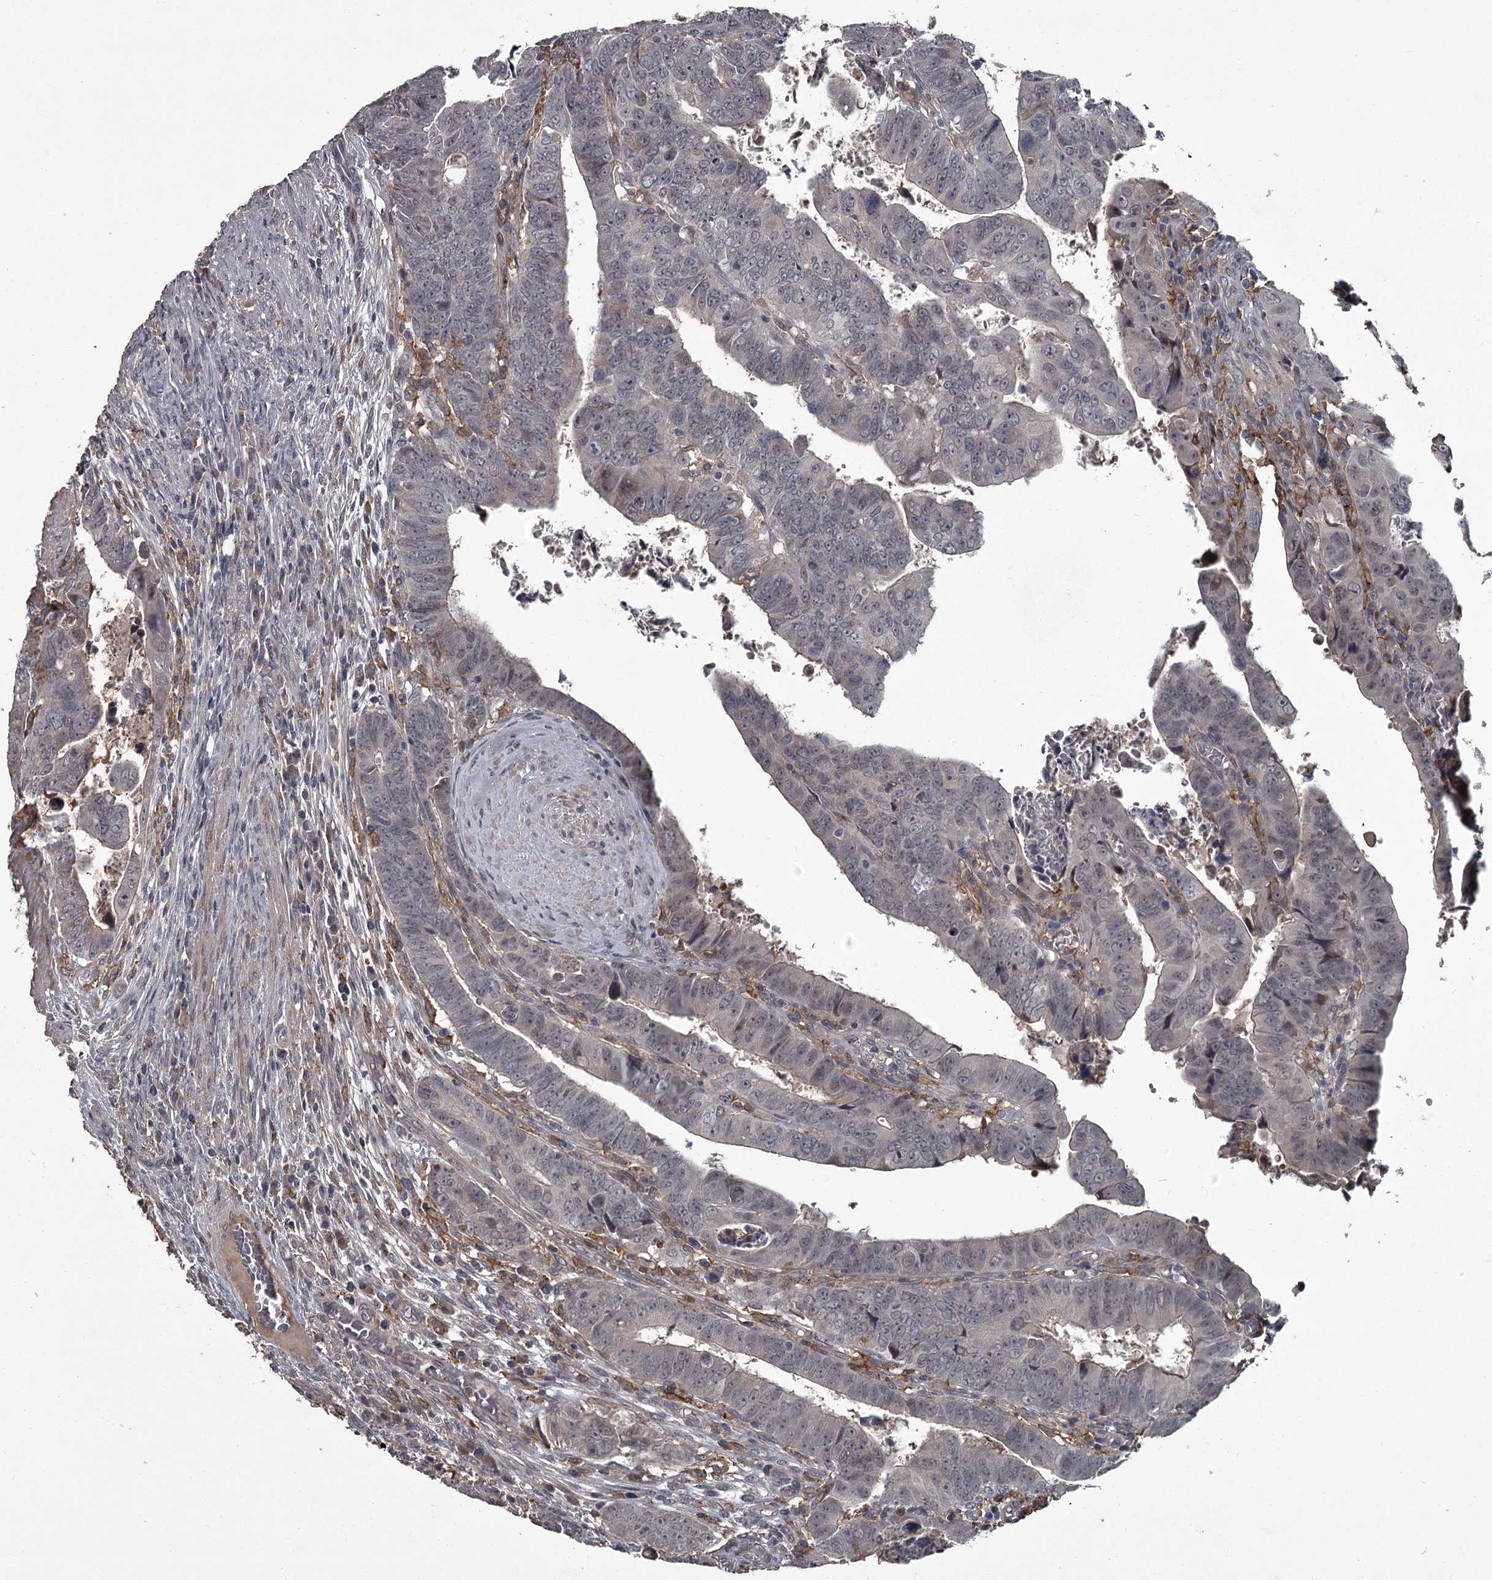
{"staining": {"intensity": "weak", "quantity": "25%-75%", "location": "nuclear"}, "tissue": "colorectal cancer", "cell_type": "Tumor cells", "image_type": "cancer", "snomed": [{"axis": "morphology", "description": "Normal tissue, NOS"}, {"axis": "morphology", "description": "Adenocarcinoma, NOS"}, {"axis": "topography", "description": "Rectum"}], "caption": "DAB (3,3'-diaminobenzidine) immunohistochemical staining of adenocarcinoma (colorectal) displays weak nuclear protein positivity in about 25%-75% of tumor cells.", "gene": "FLVCR2", "patient": {"sex": "female", "age": 65}}